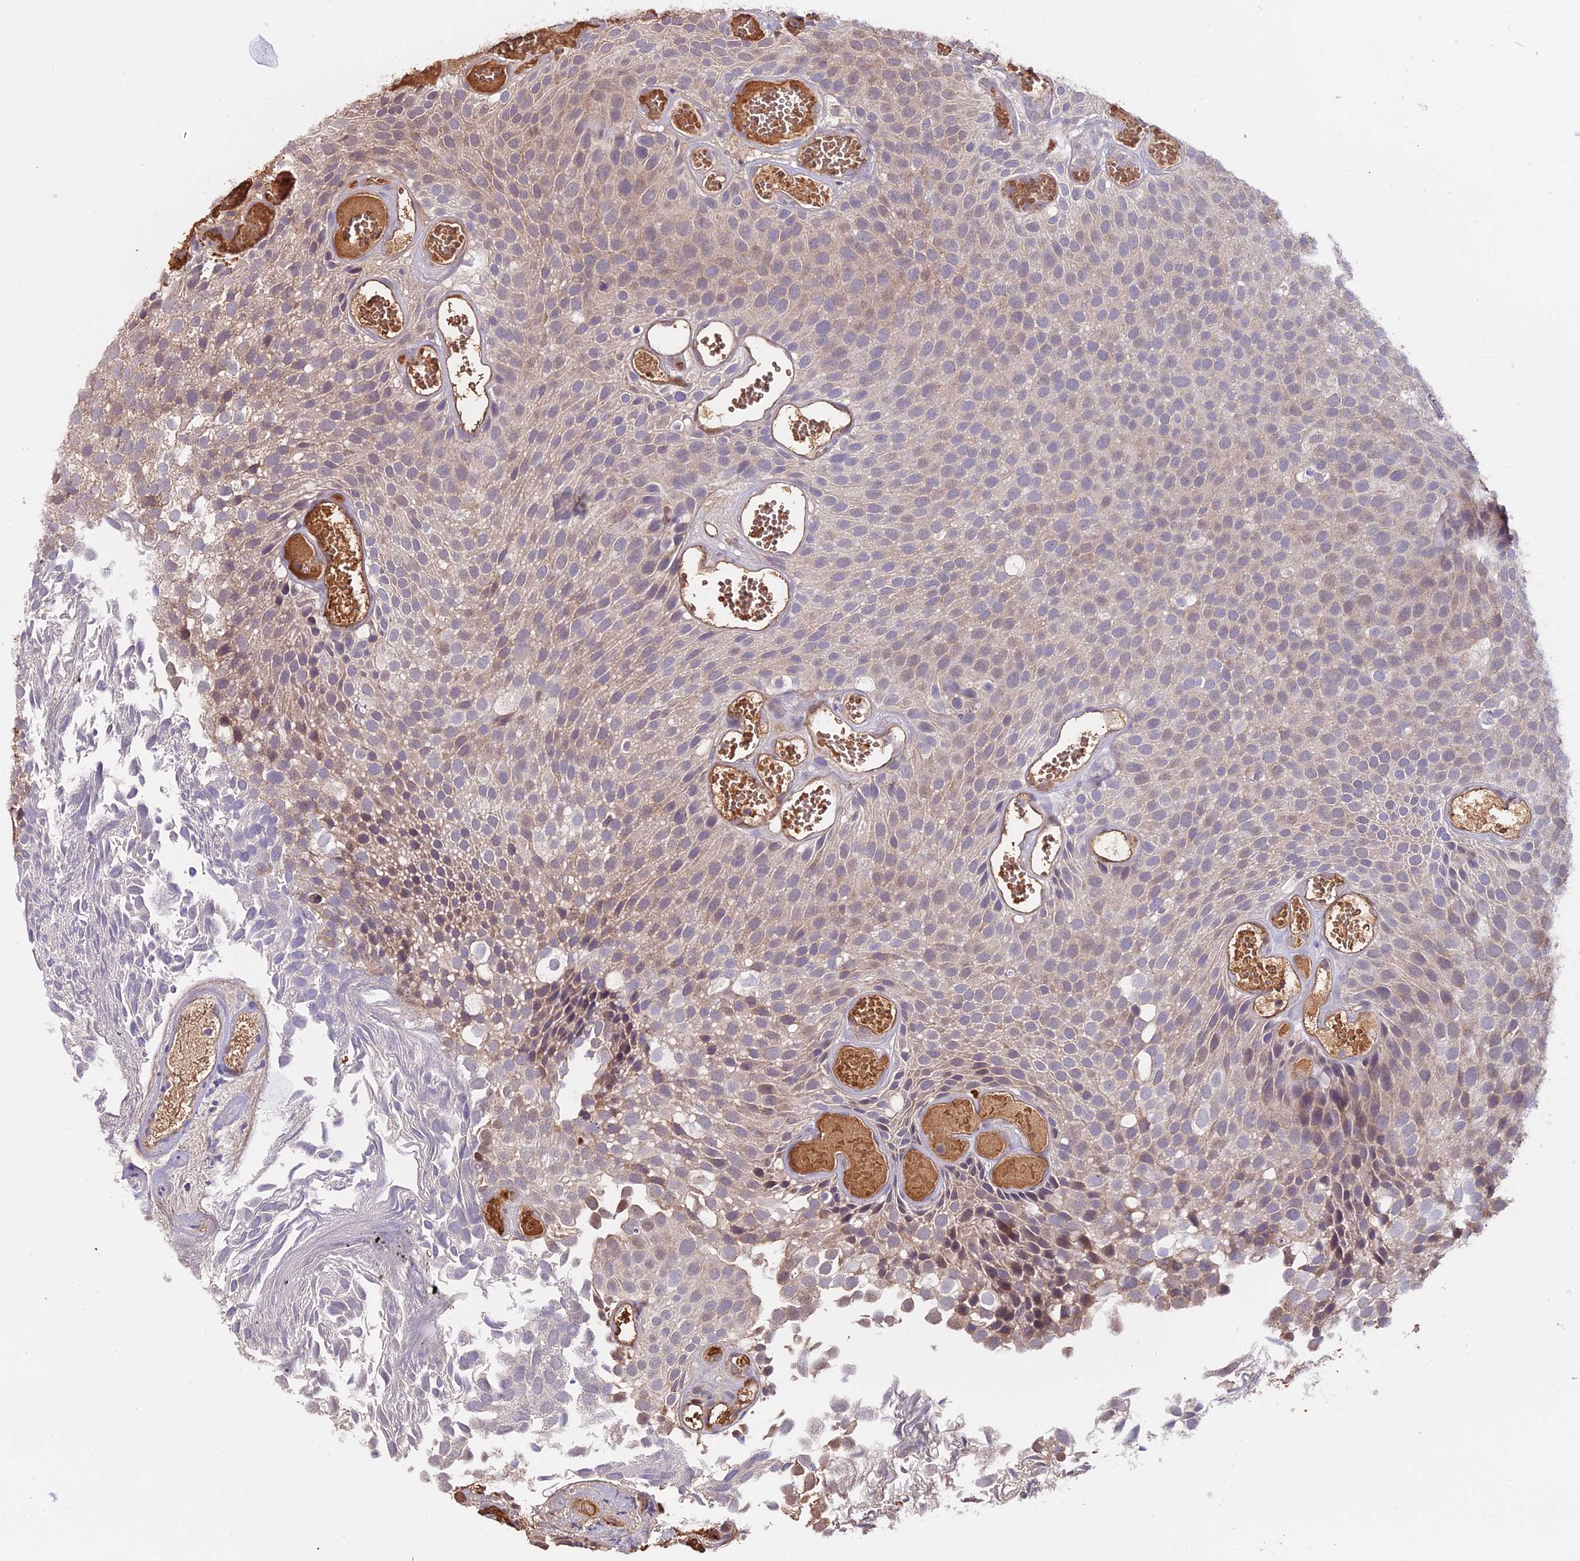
{"staining": {"intensity": "weak", "quantity": ">75%", "location": "cytoplasmic/membranous,nuclear"}, "tissue": "urothelial cancer", "cell_type": "Tumor cells", "image_type": "cancer", "snomed": [{"axis": "morphology", "description": "Urothelial carcinoma, Low grade"}, {"axis": "topography", "description": "Urinary bladder"}], "caption": "Tumor cells display weak cytoplasmic/membranous and nuclear expression in approximately >75% of cells in urothelial carcinoma (low-grade).", "gene": "ZDBF2", "patient": {"sex": "male", "age": 89}}